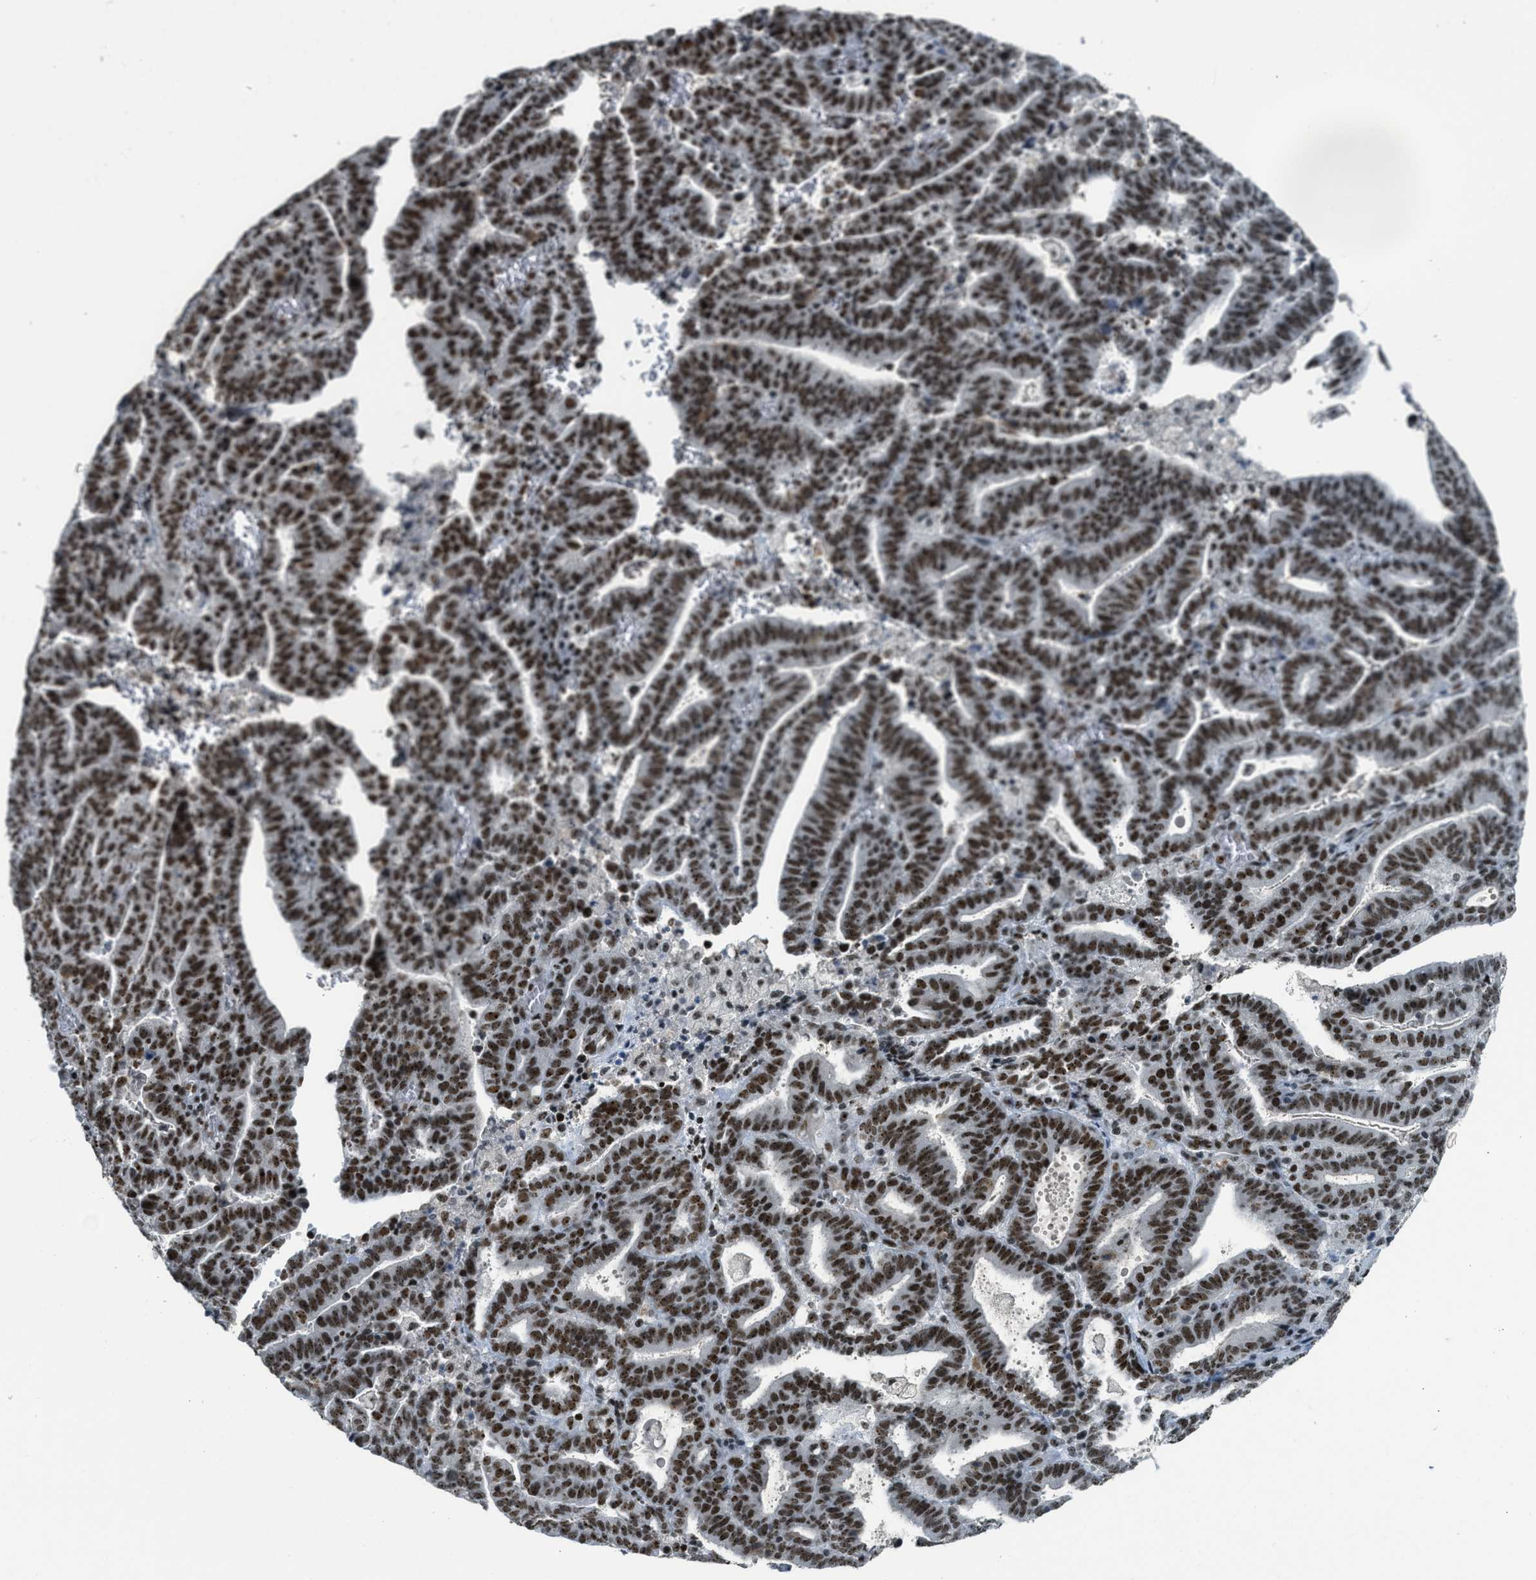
{"staining": {"intensity": "strong", "quantity": ">75%", "location": "nuclear"}, "tissue": "endometrial cancer", "cell_type": "Tumor cells", "image_type": "cancer", "snomed": [{"axis": "morphology", "description": "Adenocarcinoma, NOS"}, {"axis": "topography", "description": "Uterus"}], "caption": "Endometrial cancer stained for a protein shows strong nuclear positivity in tumor cells. The staining was performed using DAB to visualize the protein expression in brown, while the nuclei were stained in blue with hematoxylin (Magnification: 20x).", "gene": "URB1", "patient": {"sex": "female", "age": 83}}